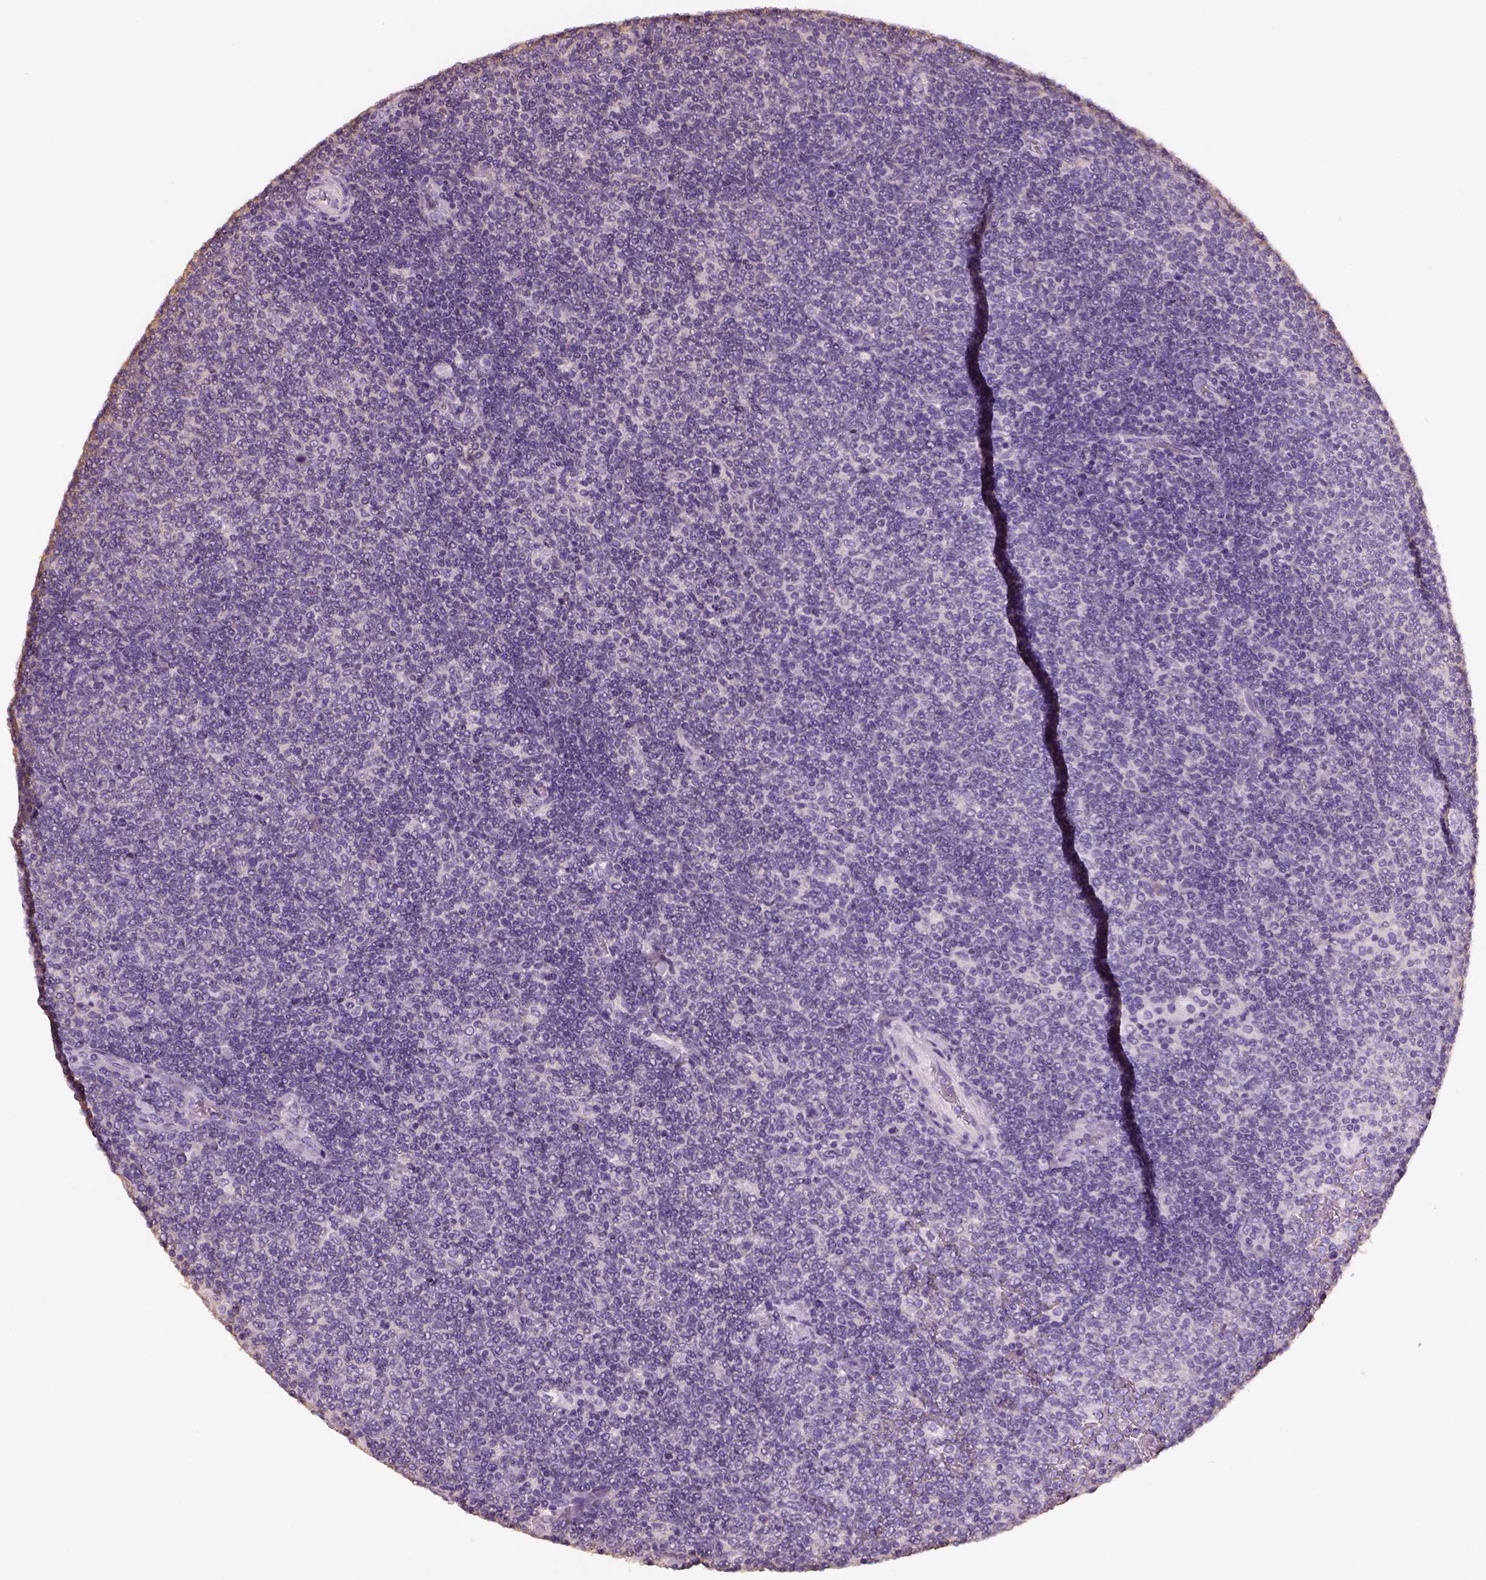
{"staining": {"intensity": "negative", "quantity": "none", "location": "none"}, "tissue": "lymphoma", "cell_type": "Tumor cells", "image_type": "cancer", "snomed": [{"axis": "morphology", "description": "Malignant lymphoma, non-Hodgkin's type, Low grade"}, {"axis": "topography", "description": "Lymph node"}], "caption": "This micrograph is of lymphoma stained with immunohistochemistry to label a protein in brown with the nuclei are counter-stained blue. There is no positivity in tumor cells.", "gene": "OTUD6A", "patient": {"sex": "male", "age": 52}}